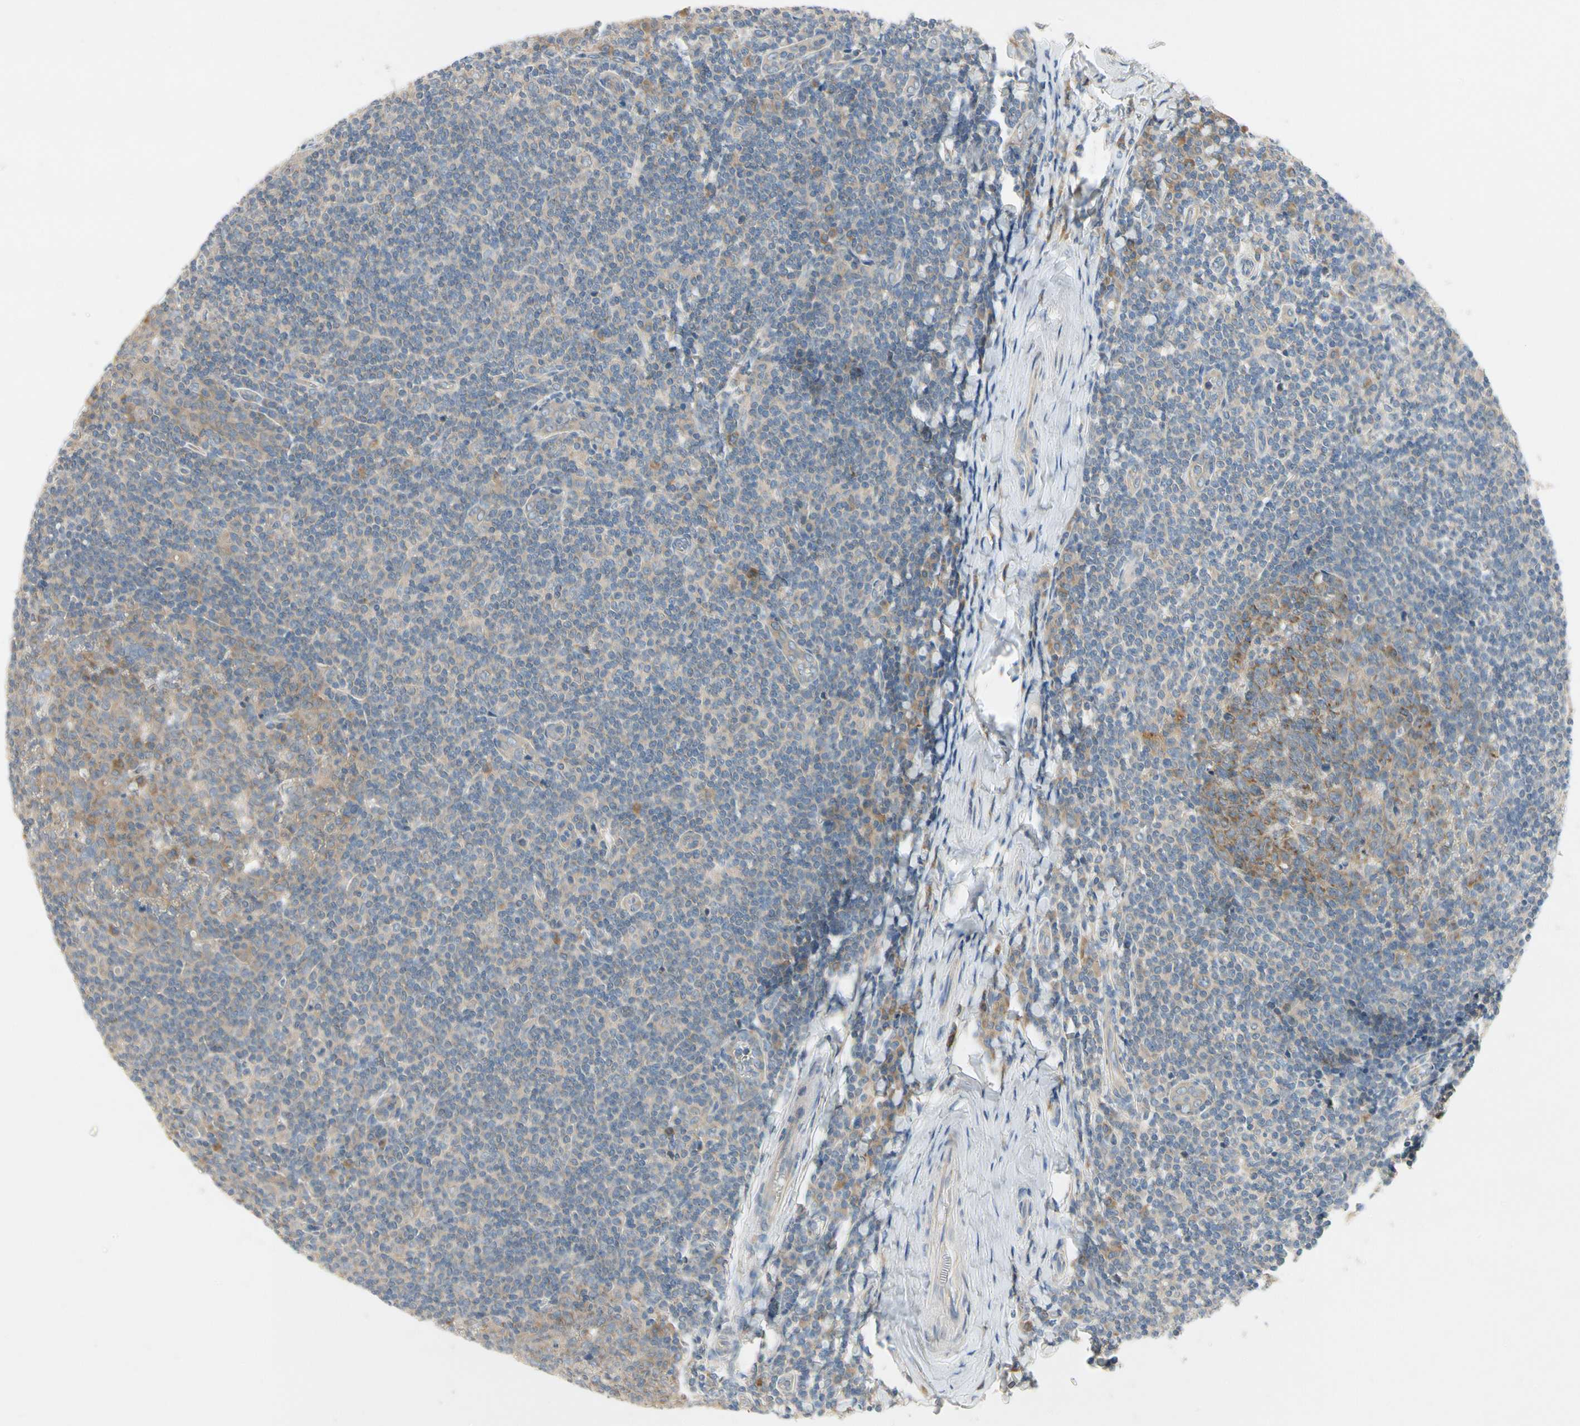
{"staining": {"intensity": "moderate", "quantity": ">75%", "location": "cytoplasmic/membranous"}, "tissue": "tonsil", "cell_type": "Germinal center cells", "image_type": "normal", "snomed": [{"axis": "morphology", "description": "Normal tissue, NOS"}, {"axis": "topography", "description": "Tonsil"}], "caption": "Protein staining of normal tonsil shows moderate cytoplasmic/membranous expression in about >75% of germinal center cells. (brown staining indicates protein expression, while blue staining denotes nuclei).", "gene": "KLHDC8B", "patient": {"sex": "male", "age": 31}}